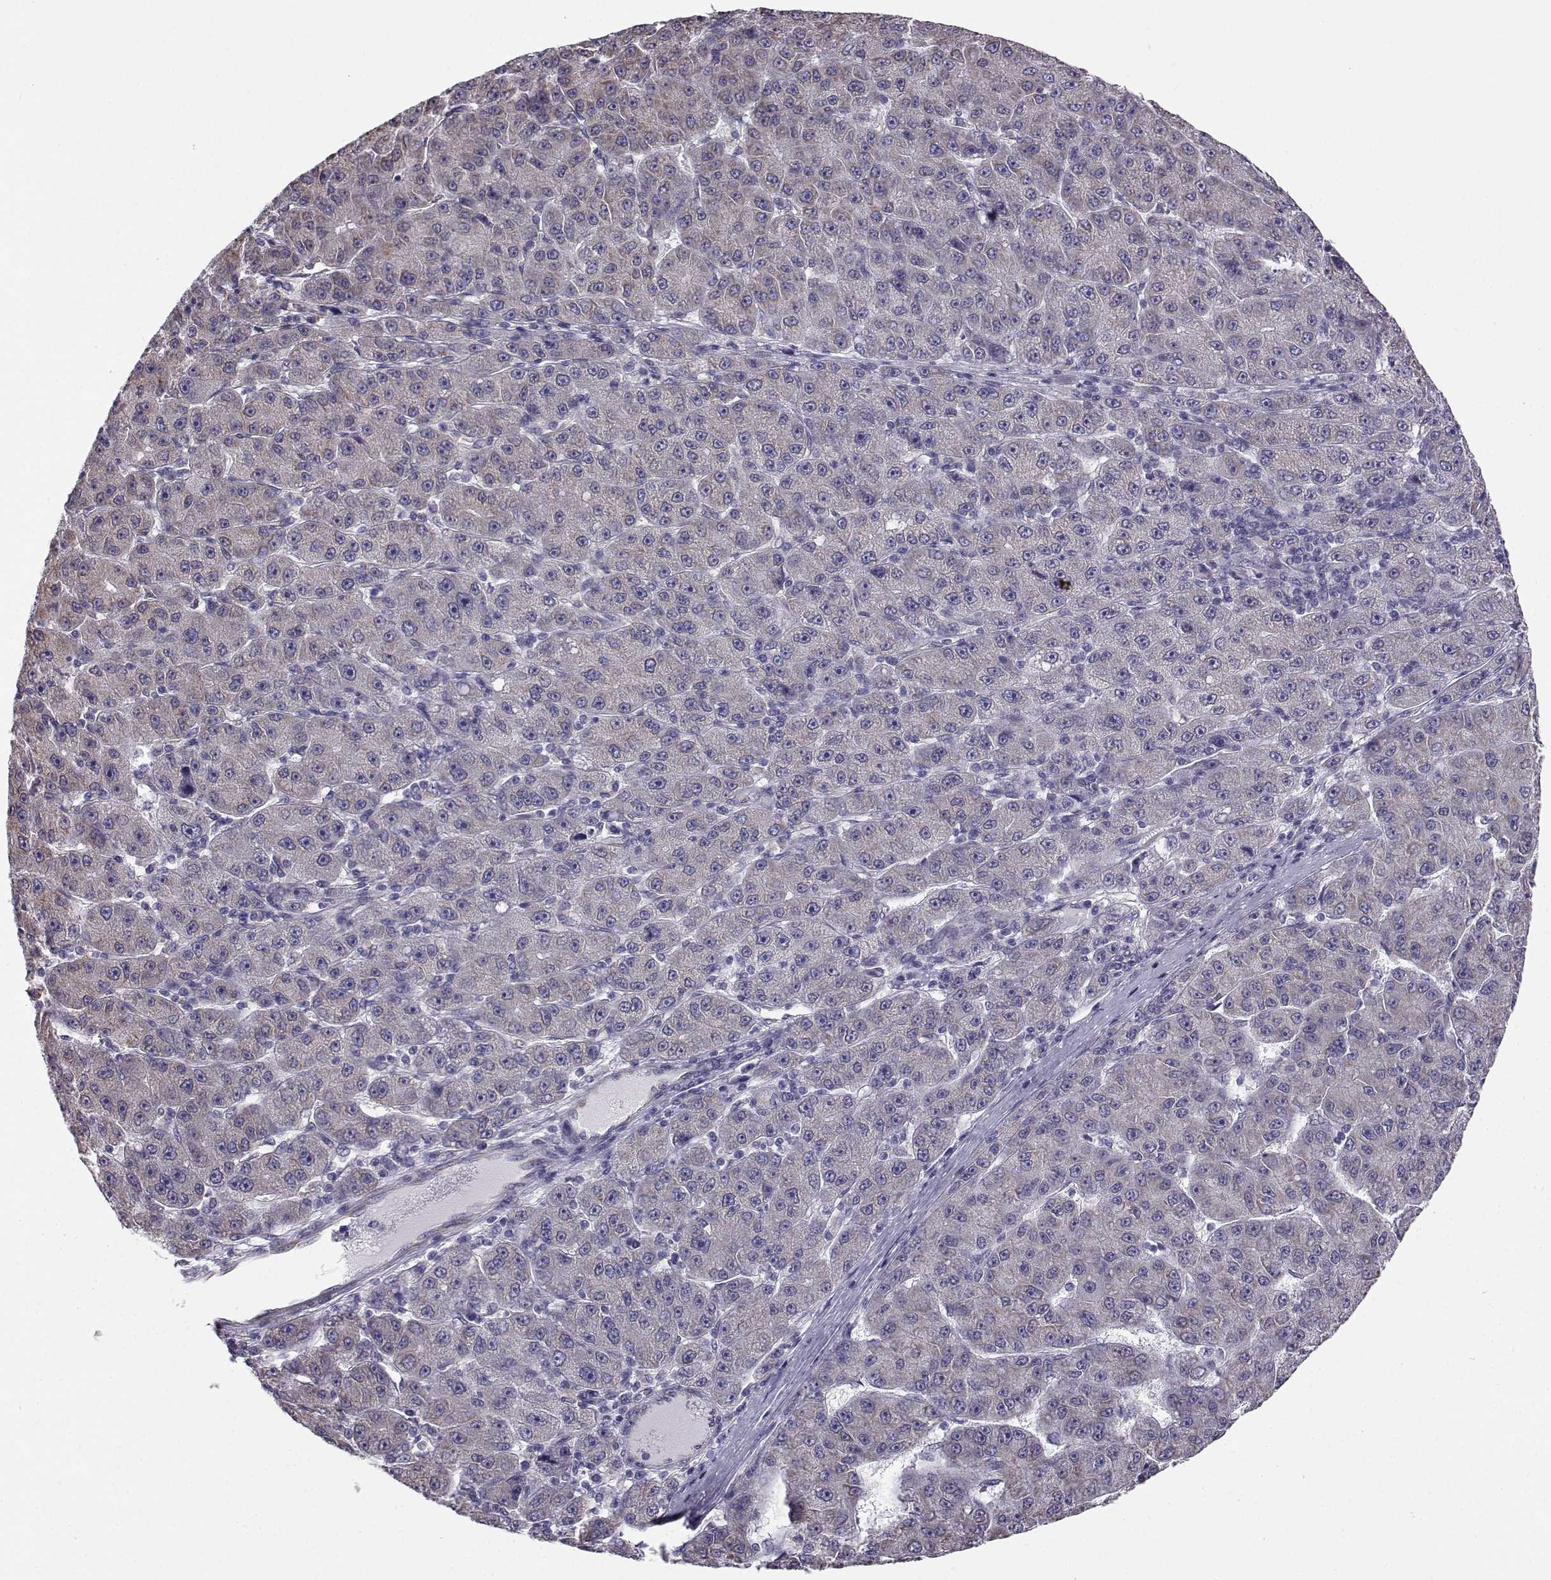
{"staining": {"intensity": "weak", "quantity": "<25%", "location": "cytoplasmic/membranous"}, "tissue": "liver cancer", "cell_type": "Tumor cells", "image_type": "cancer", "snomed": [{"axis": "morphology", "description": "Carcinoma, Hepatocellular, NOS"}, {"axis": "topography", "description": "Liver"}], "caption": "Liver cancer (hepatocellular carcinoma) was stained to show a protein in brown. There is no significant staining in tumor cells.", "gene": "BEND6", "patient": {"sex": "male", "age": 67}}